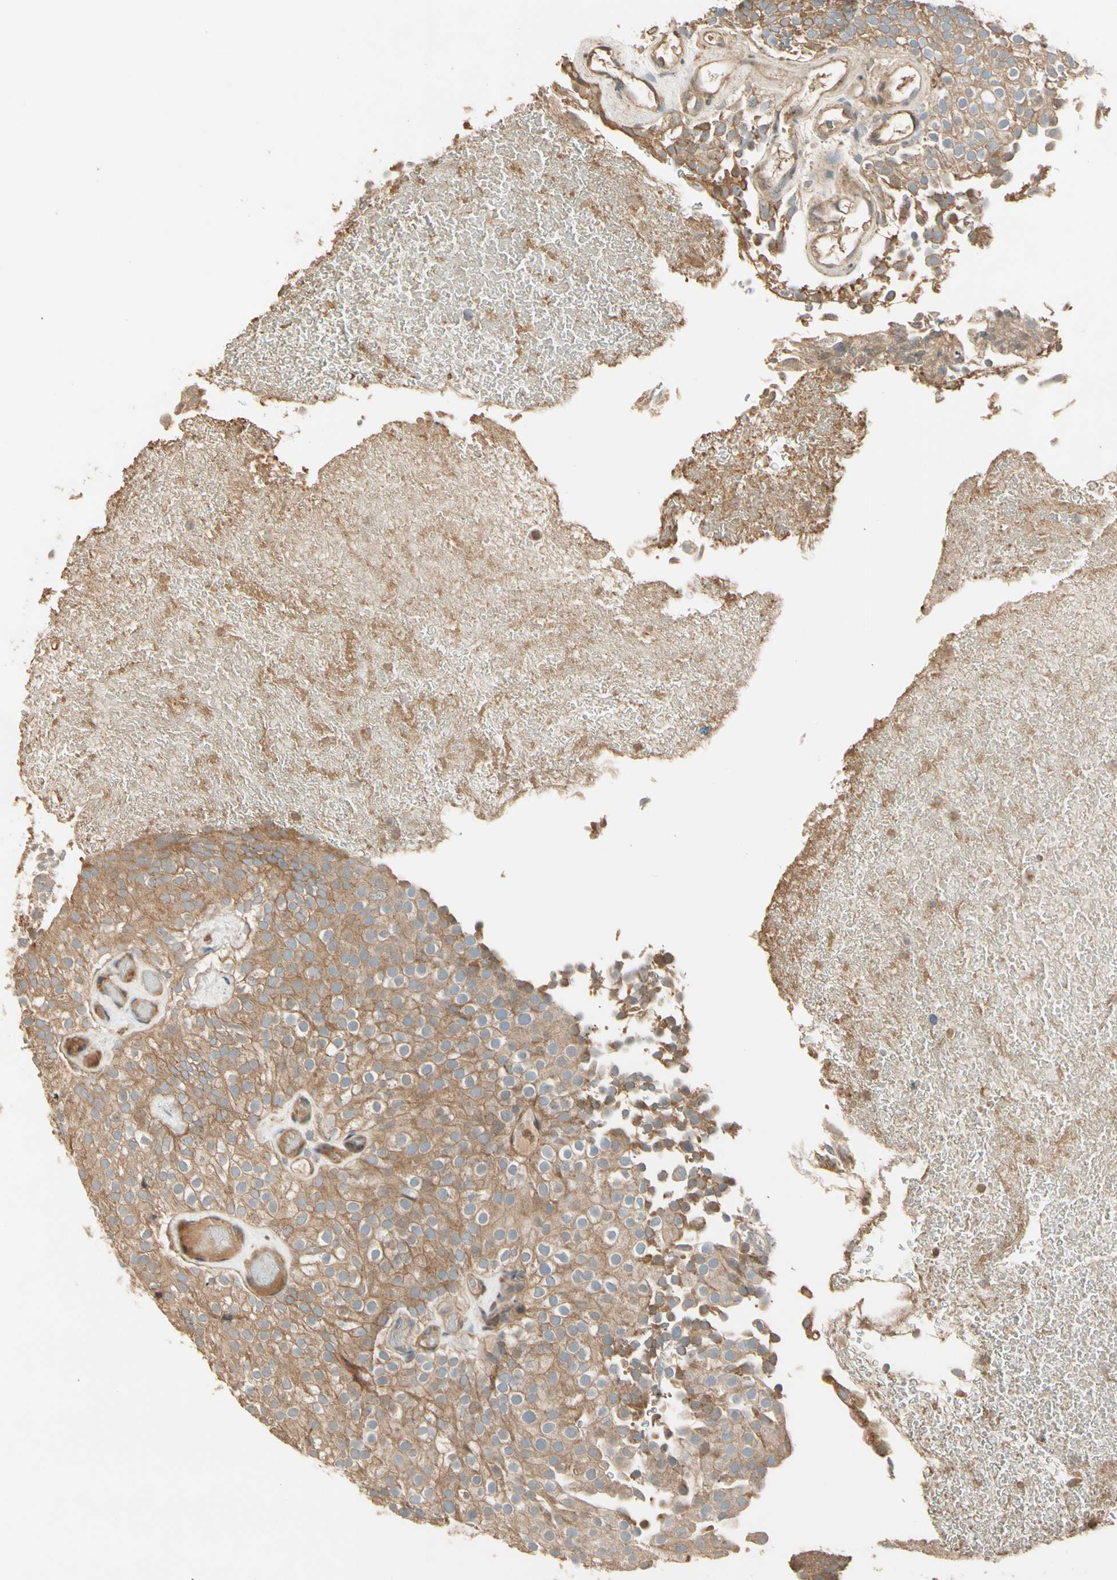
{"staining": {"intensity": "moderate", "quantity": ">75%", "location": "cytoplasmic/membranous"}, "tissue": "urothelial cancer", "cell_type": "Tumor cells", "image_type": "cancer", "snomed": [{"axis": "morphology", "description": "Urothelial carcinoma, Low grade"}, {"axis": "topography", "description": "Urinary bladder"}], "caption": "Moderate cytoplasmic/membranous staining for a protein is identified in about >75% of tumor cells of urothelial carcinoma (low-grade) using immunohistochemistry (IHC).", "gene": "TNFRSF21", "patient": {"sex": "male", "age": 78}}